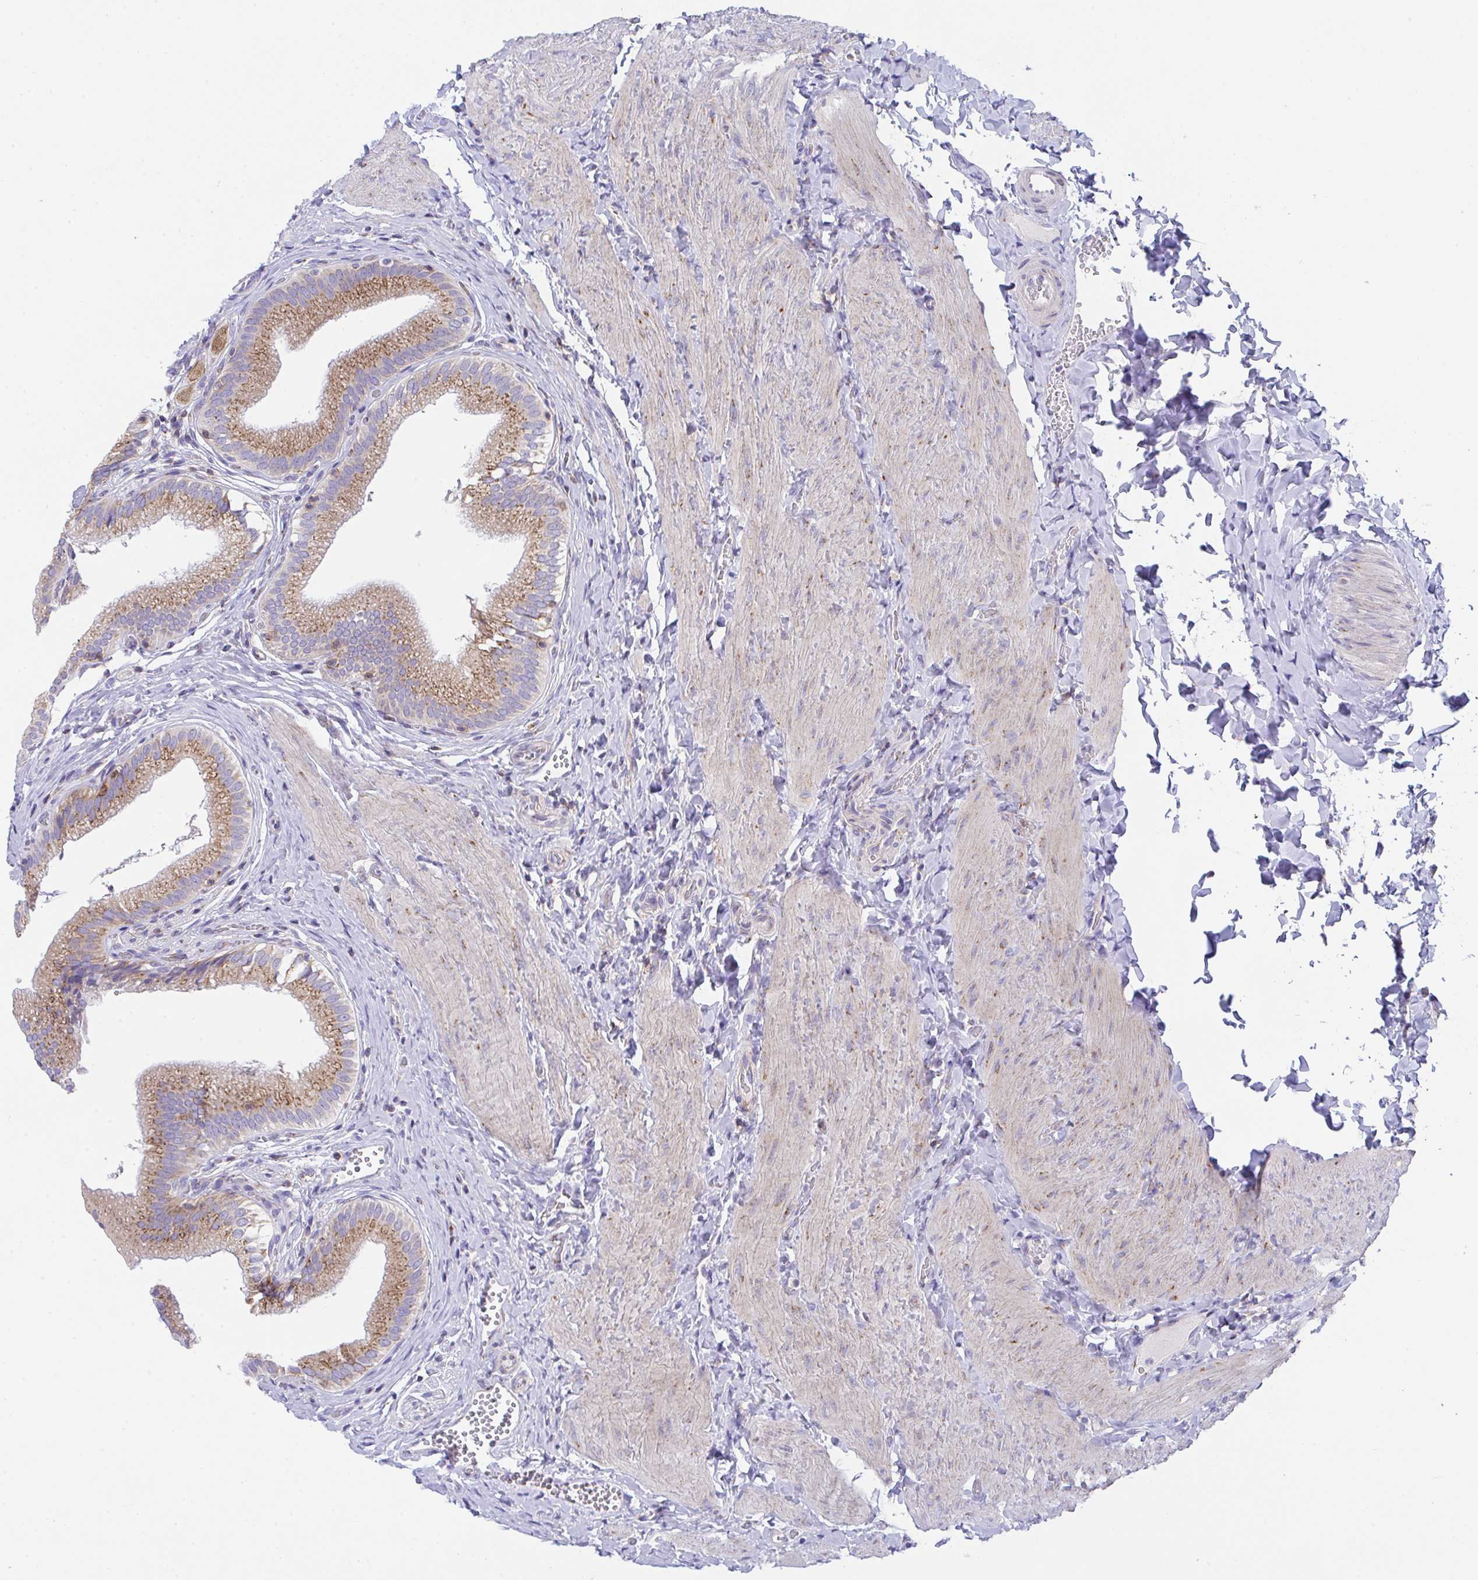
{"staining": {"intensity": "moderate", "quantity": ">75%", "location": "cytoplasmic/membranous"}, "tissue": "gallbladder", "cell_type": "Glandular cells", "image_type": "normal", "snomed": [{"axis": "morphology", "description": "Normal tissue, NOS"}, {"axis": "topography", "description": "Gallbladder"}, {"axis": "topography", "description": "Peripheral nerve tissue"}], "caption": "This is an image of immunohistochemistry staining of unremarkable gallbladder, which shows moderate positivity in the cytoplasmic/membranous of glandular cells.", "gene": "MIA3", "patient": {"sex": "male", "age": 17}}